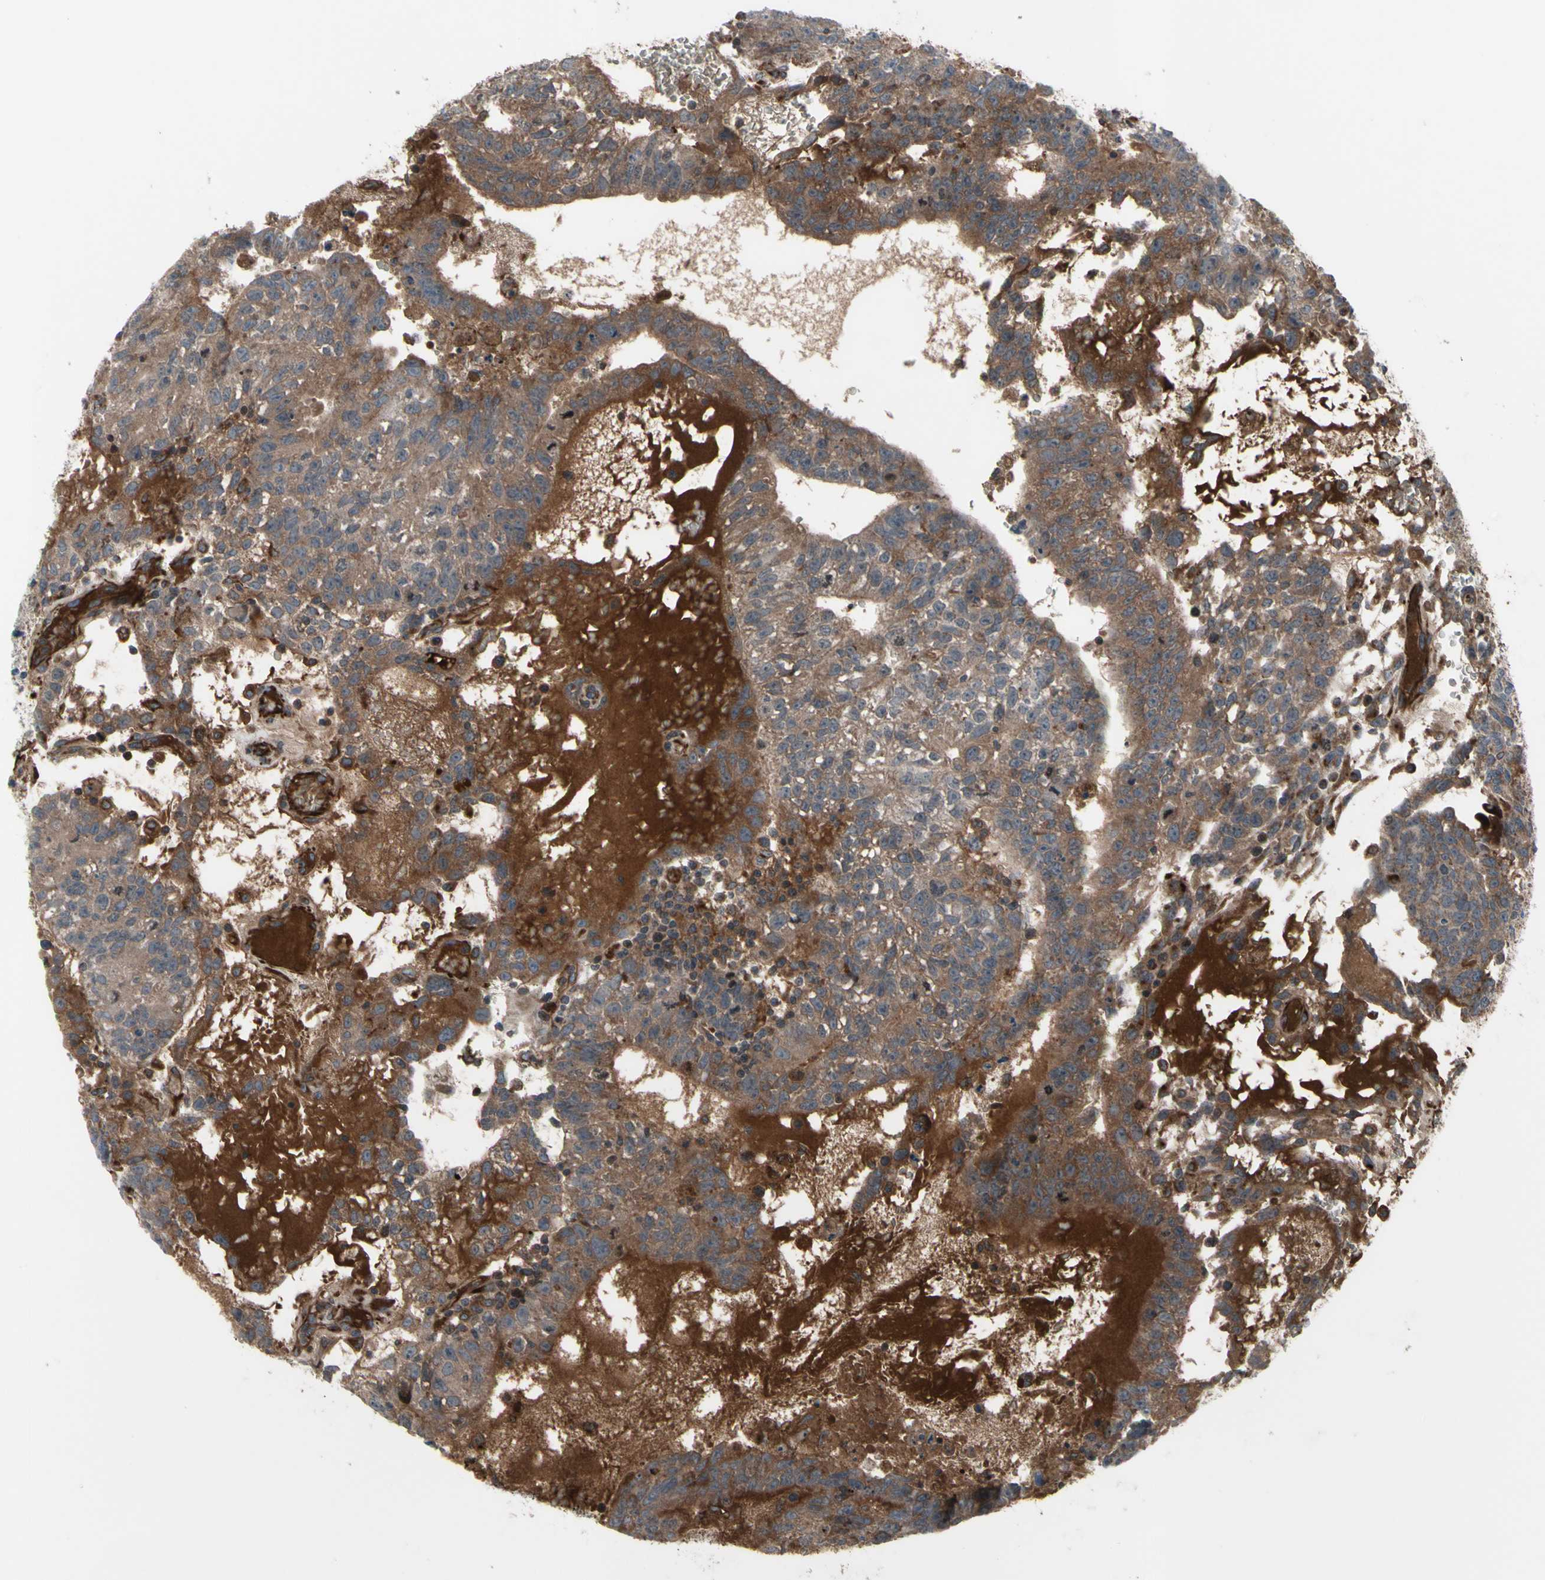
{"staining": {"intensity": "moderate", "quantity": ">75%", "location": "cytoplasmic/membranous"}, "tissue": "testis cancer", "cell_type": "Tumor cells", "image_type": "cancer", "snomed": [{"axis": "morphology", "description": "Seminoma, NOS"}, {"axis": "morphology", "description": "Carcinoma, Embryonal, NOS"}, {"axis": "topography", "description": "Testis"}], "caption": "Immunohistochemistry micrograph of seminoma (testis) stained for a protein (brown), which demonstrates medium levels of moderate cytoplasmic/membranous expression in about >75% of tumor cells.", "gene": "EMC7", "patient": {"sex": "male", "age": 52}}